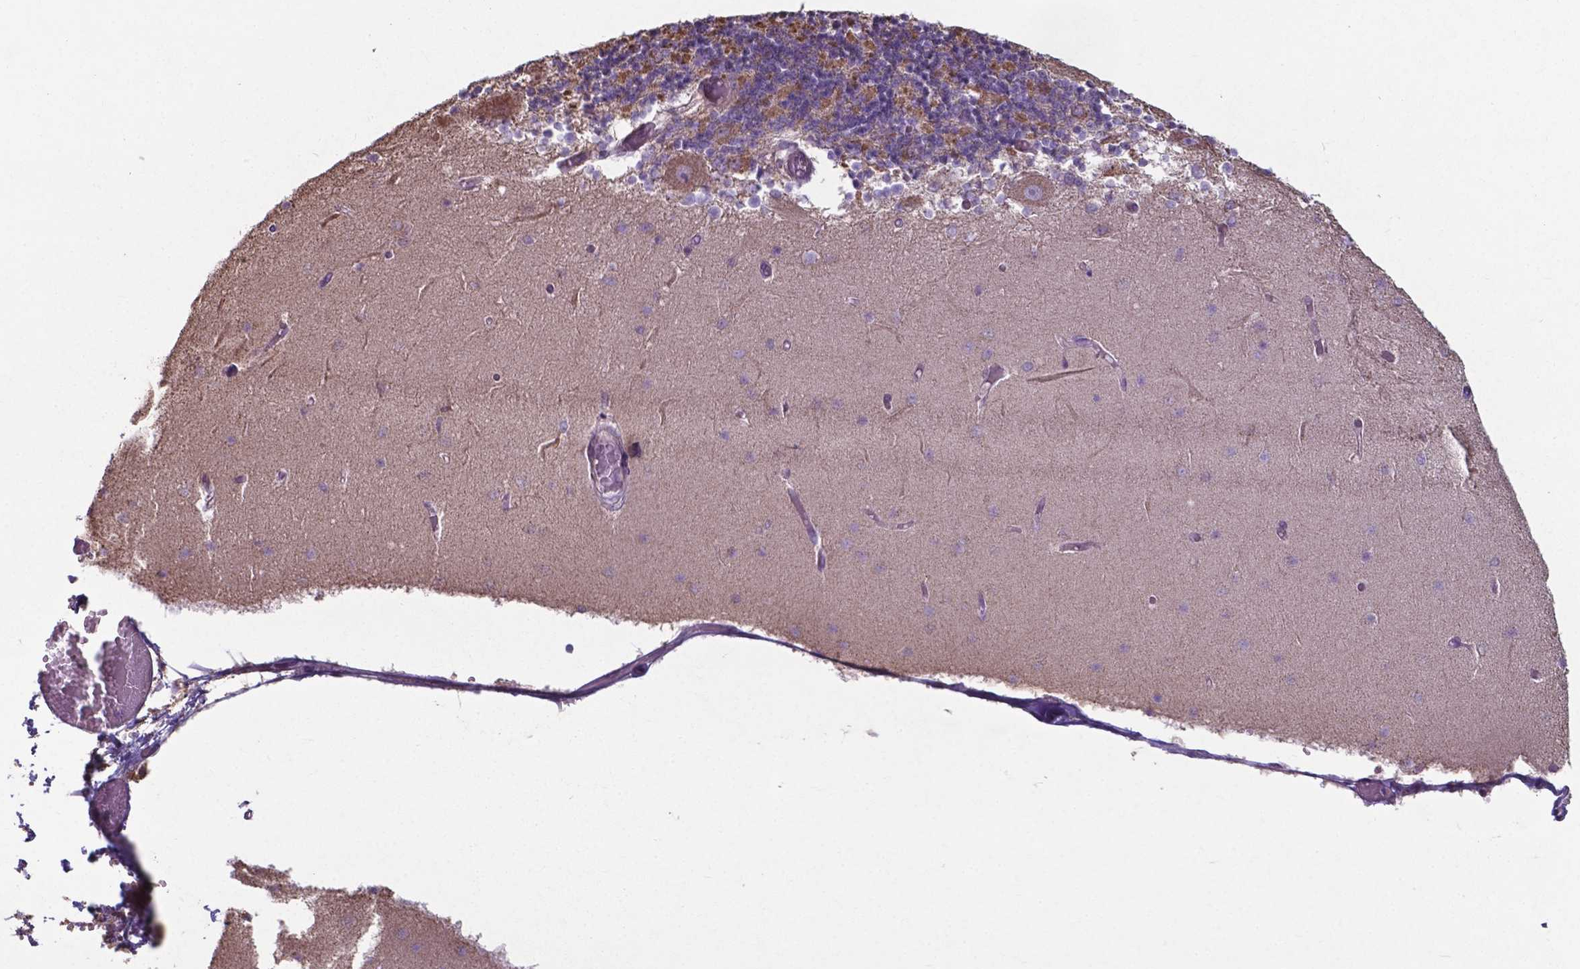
{"staining": {"intensity": "weak", "quantity": "25%-75%", "location": "cytoplasmic/membranous"}, "tissue": "cerebellum", "cell_type": "Cells in granular layer", "image_type": "normal", "snomed": [{"axis": "morphology", "description": "Normal tissue, NOS"}, {"axis": "topography", "description": "Cerebellum"}], "caption": "IHC (DAB) staining of unremarkable cerebellum exhibits weak cytoplasmic/membranous protein staining in about 25%-75% of cells in granular layer. (IHC, brightfield microscopy, high magnification).", "gene": "FAM114A1", "patient": {"sex": "female", "age": 28}}